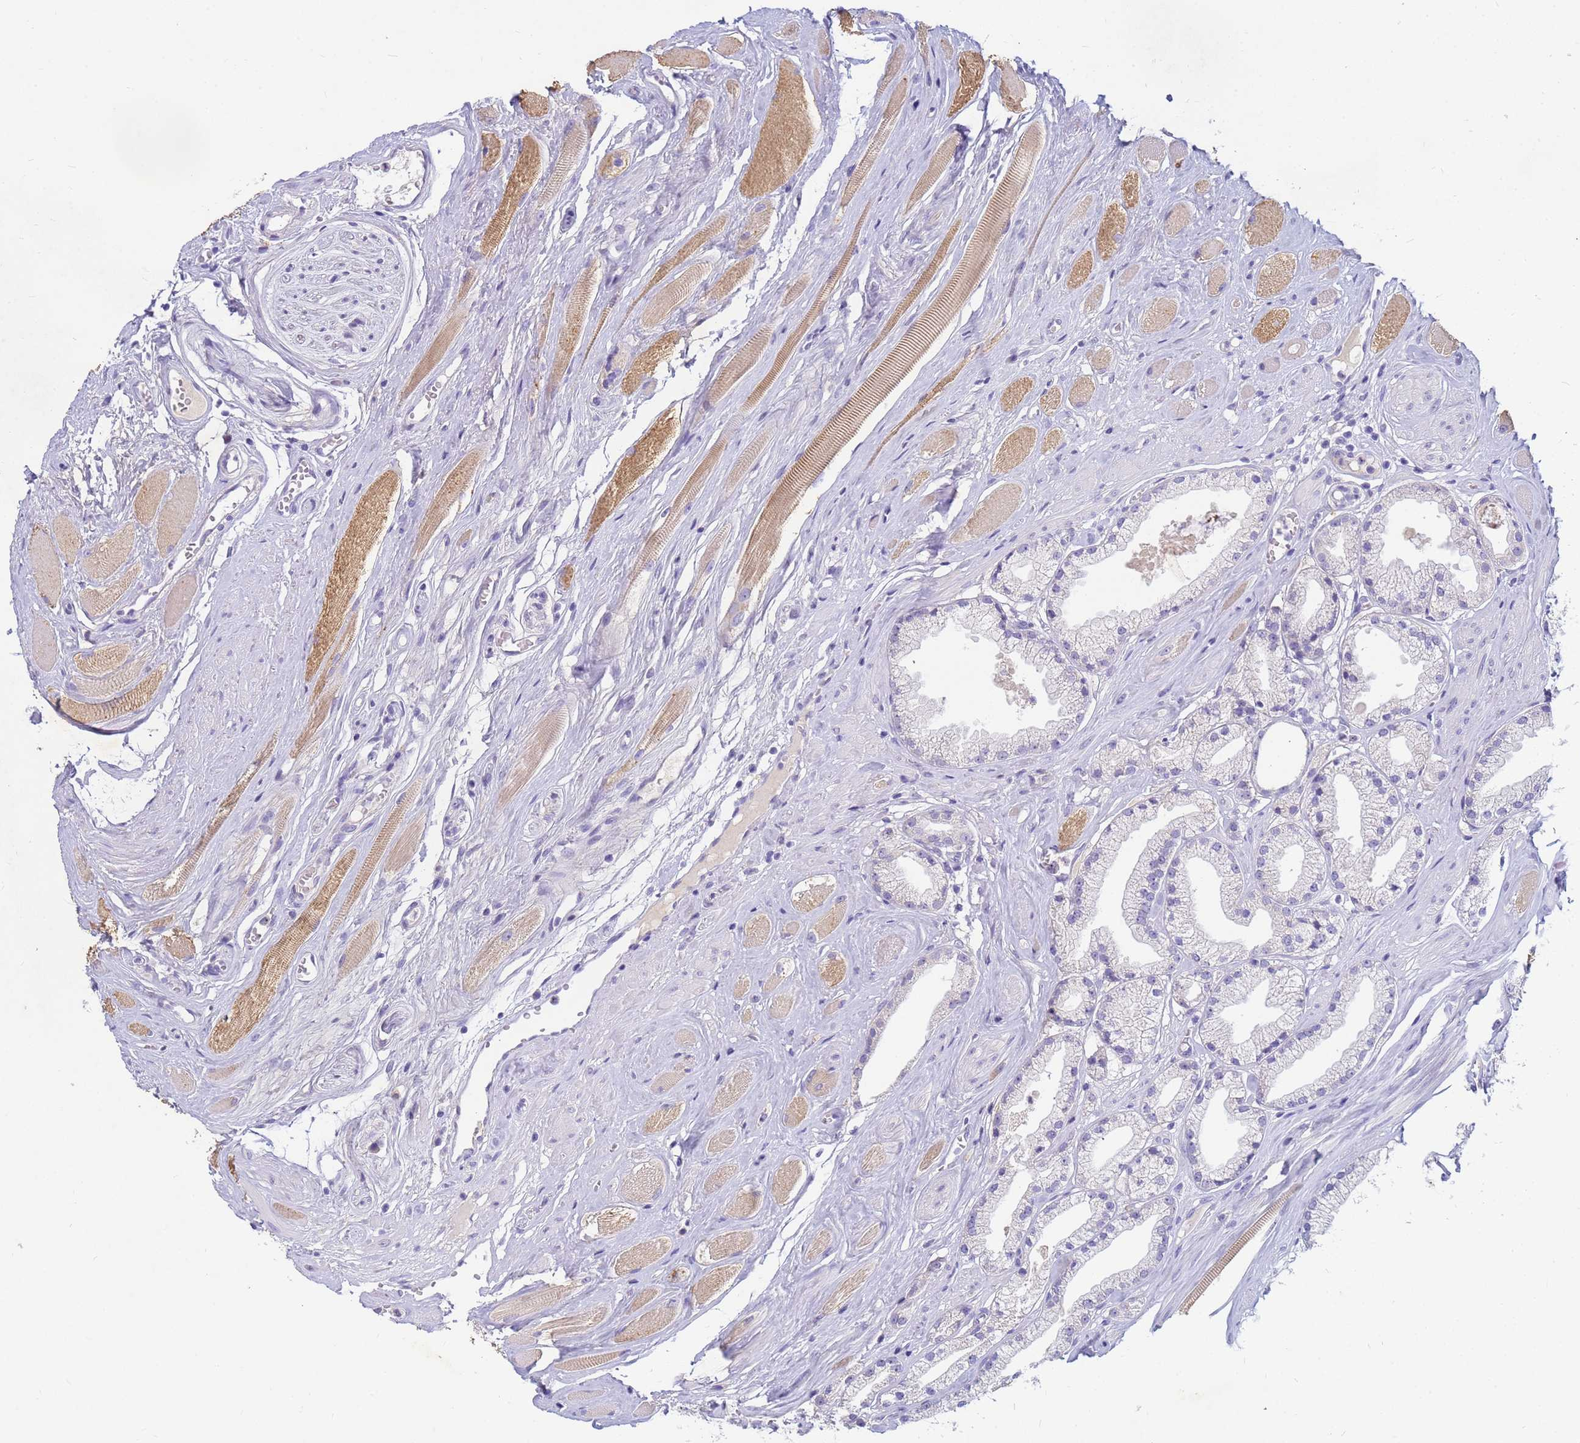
{"staining": {"intensity": "negative", "quantity": "none", "location": "none"}, "tissue": "prostate cancer", "cell_type": "Tumor cells", "image_type": "cancer", "snomed": [{"axis": "morphology", "description": "Adenocarcinoma, High grade"}, {"axis": "topography", "description": "Prostate"}], "caption": "Tumor cells are negative for protein expression in human high-grade adenocarcinoma (prostate).", "gene": "B3GNT8", "patient": {"sex": "male", "age": 67}}